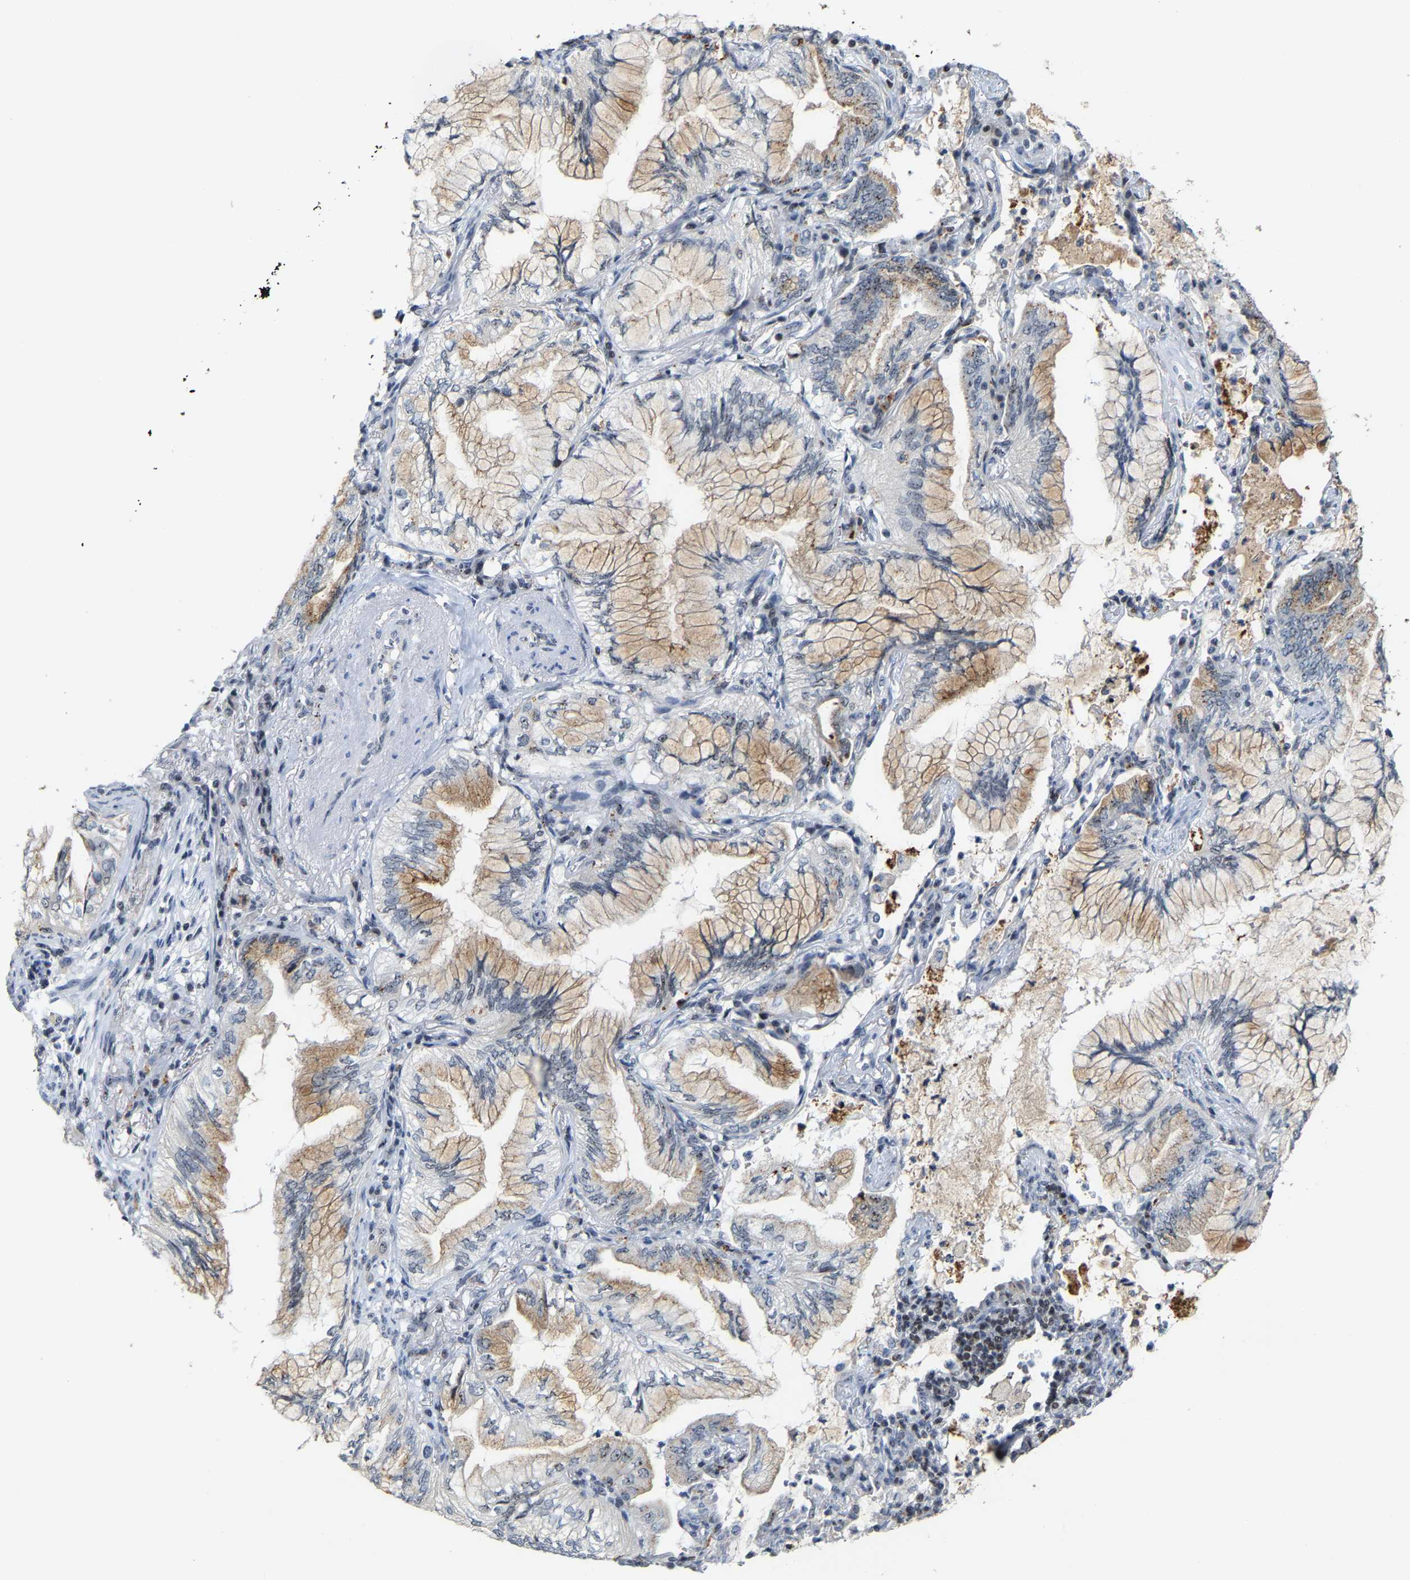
{"staining": {"intensity": "moderate", "quantity": "25%-75%", "location": "cytoplasmic/membranous"}, "tissue": "lung cancer", "cell_type": "Tumor cells", "image_type": "cancer", "snomed": [{"axis": "morphology", "description": "Adenocarcinoma, NOS"}, {"axis": "topography", "description": "Lung"}], "caption": "Immunohistochemical staining of lung cancer (adenocarcinoma) reveals moderate cytoplasmic/membranous protein positivity in about 25%-75% of tumor cells. (Brightfield microscopy of DAB IHC at high magnification).", "gene": "NOP58", "patient": {"sex": "female", "age": 70}}